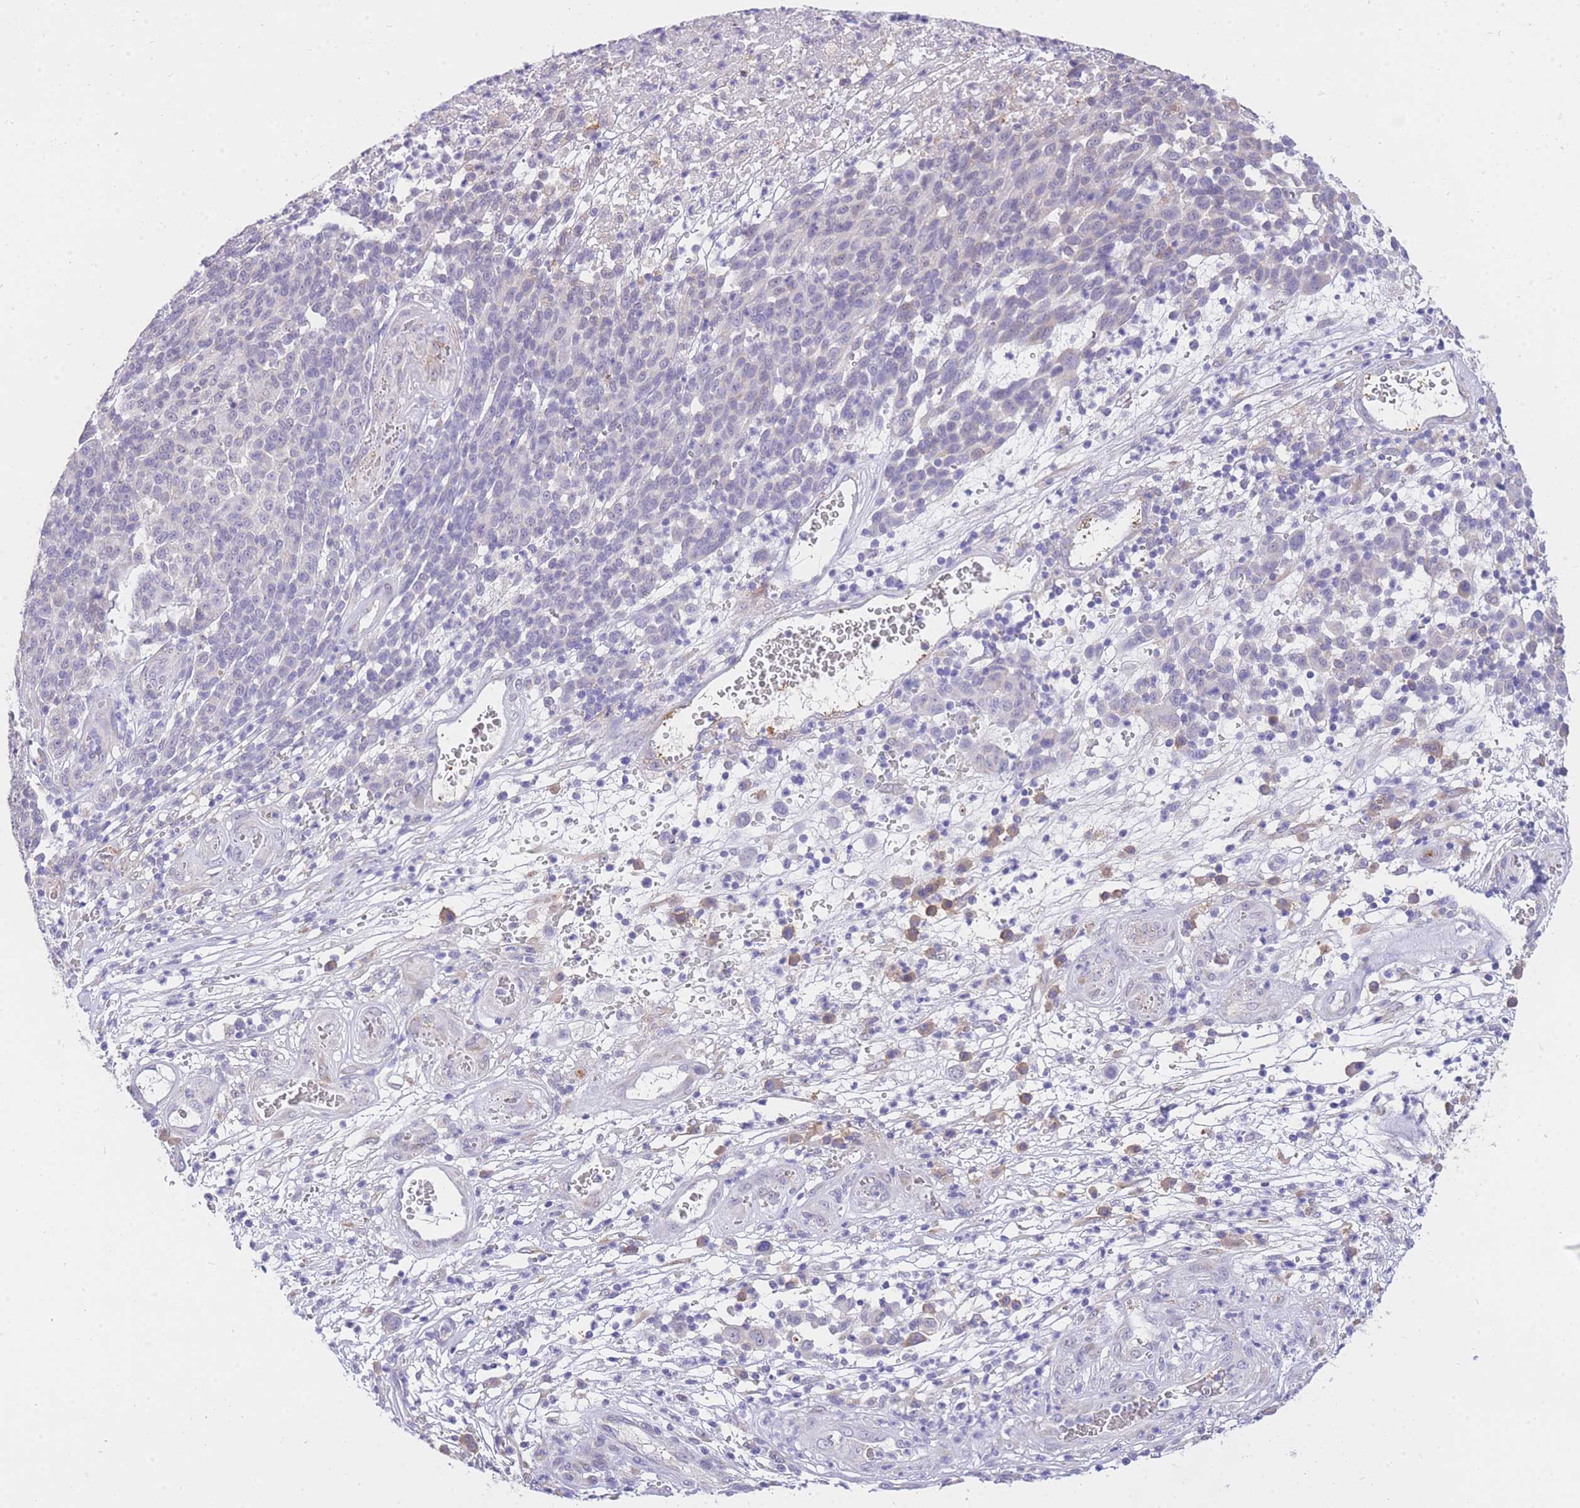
{"staining": {"intensity": "negative", "quantity": "none", "location": "none"}, "tissue": "melanoma", "cell_type": "Tumor cells", "image_type": "cancer", "snomed": [{"axis": "morphology", "description": "Malignant melanoma, NOS"}, {"axis": "topography", "description": "Skin"}], "caption": "Immunohistochemistry histopathology image of neoplastic tissue: human malignant melanoma stained with DAB displays no significant protein positivity in tumor cells.", "gene": "C2orf88", "patient": {"sex": "male", "age": 49}}